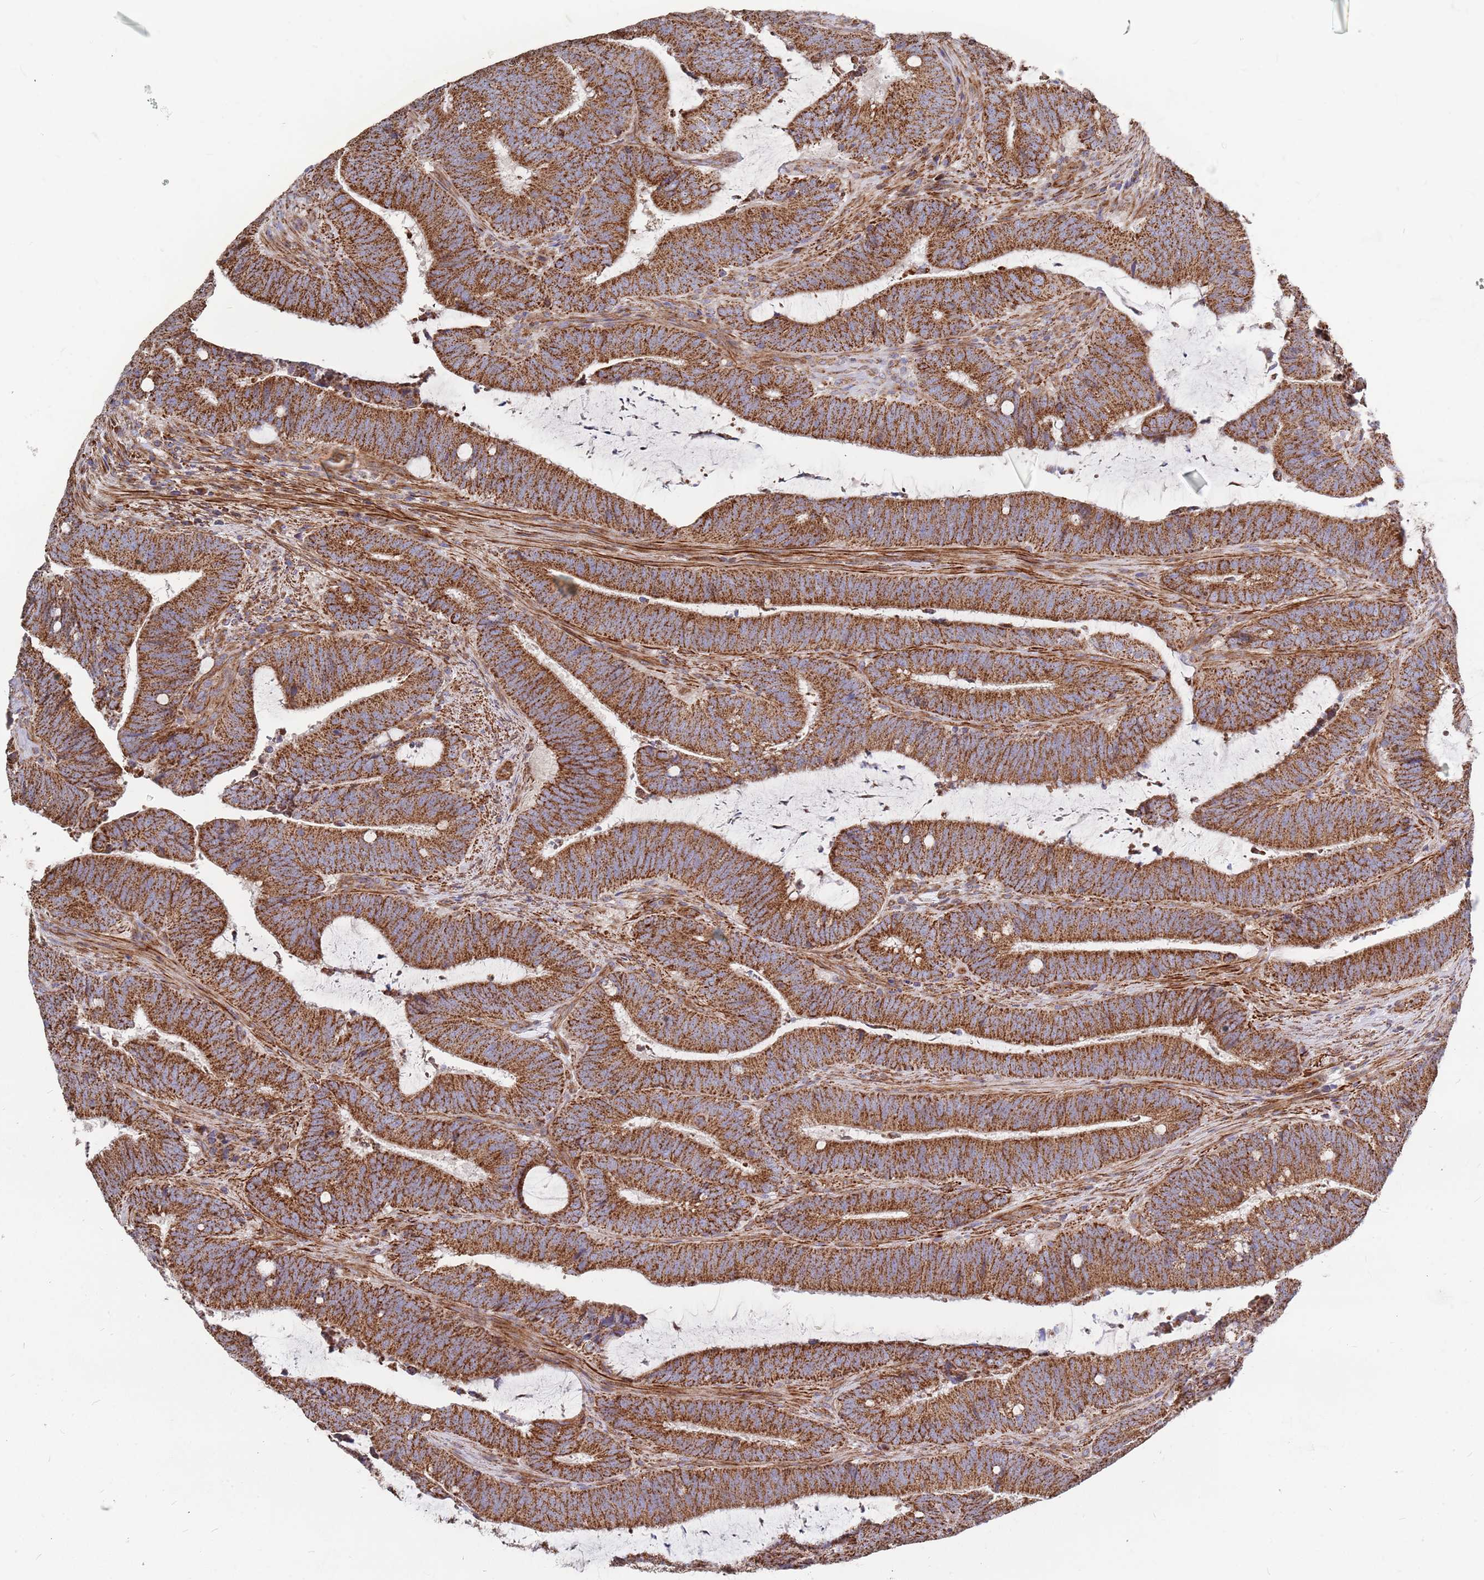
{"staining": {"intensity": "strong", "quantity": ">75%", "location": "cytoplasmic/membranous"}, "tissue": "colorectal cancer", "cell_type": "Tumor cells", "image_type": "cancer", "snomed": [{"axis": "morphology", "description": "Adenocarcinoma, NOS"}, {"axis": "topography", "description": "Colon"}], "caption": "IHC staining of colorectal adenocarcinoma, which exhibits high levels of strong cytoplasmic/membranous positivity in about >75% of tumor cells indicating strong cytoplasmic/membranous protein staining. The staining was performed using DAB (3,3'-diaminobenzidine) (brown) for protein detection and nuclei were counterstained in hematoxylin (blue).", "gene": "WDFY3", "patient": {"sex": "female", "age": 43}}